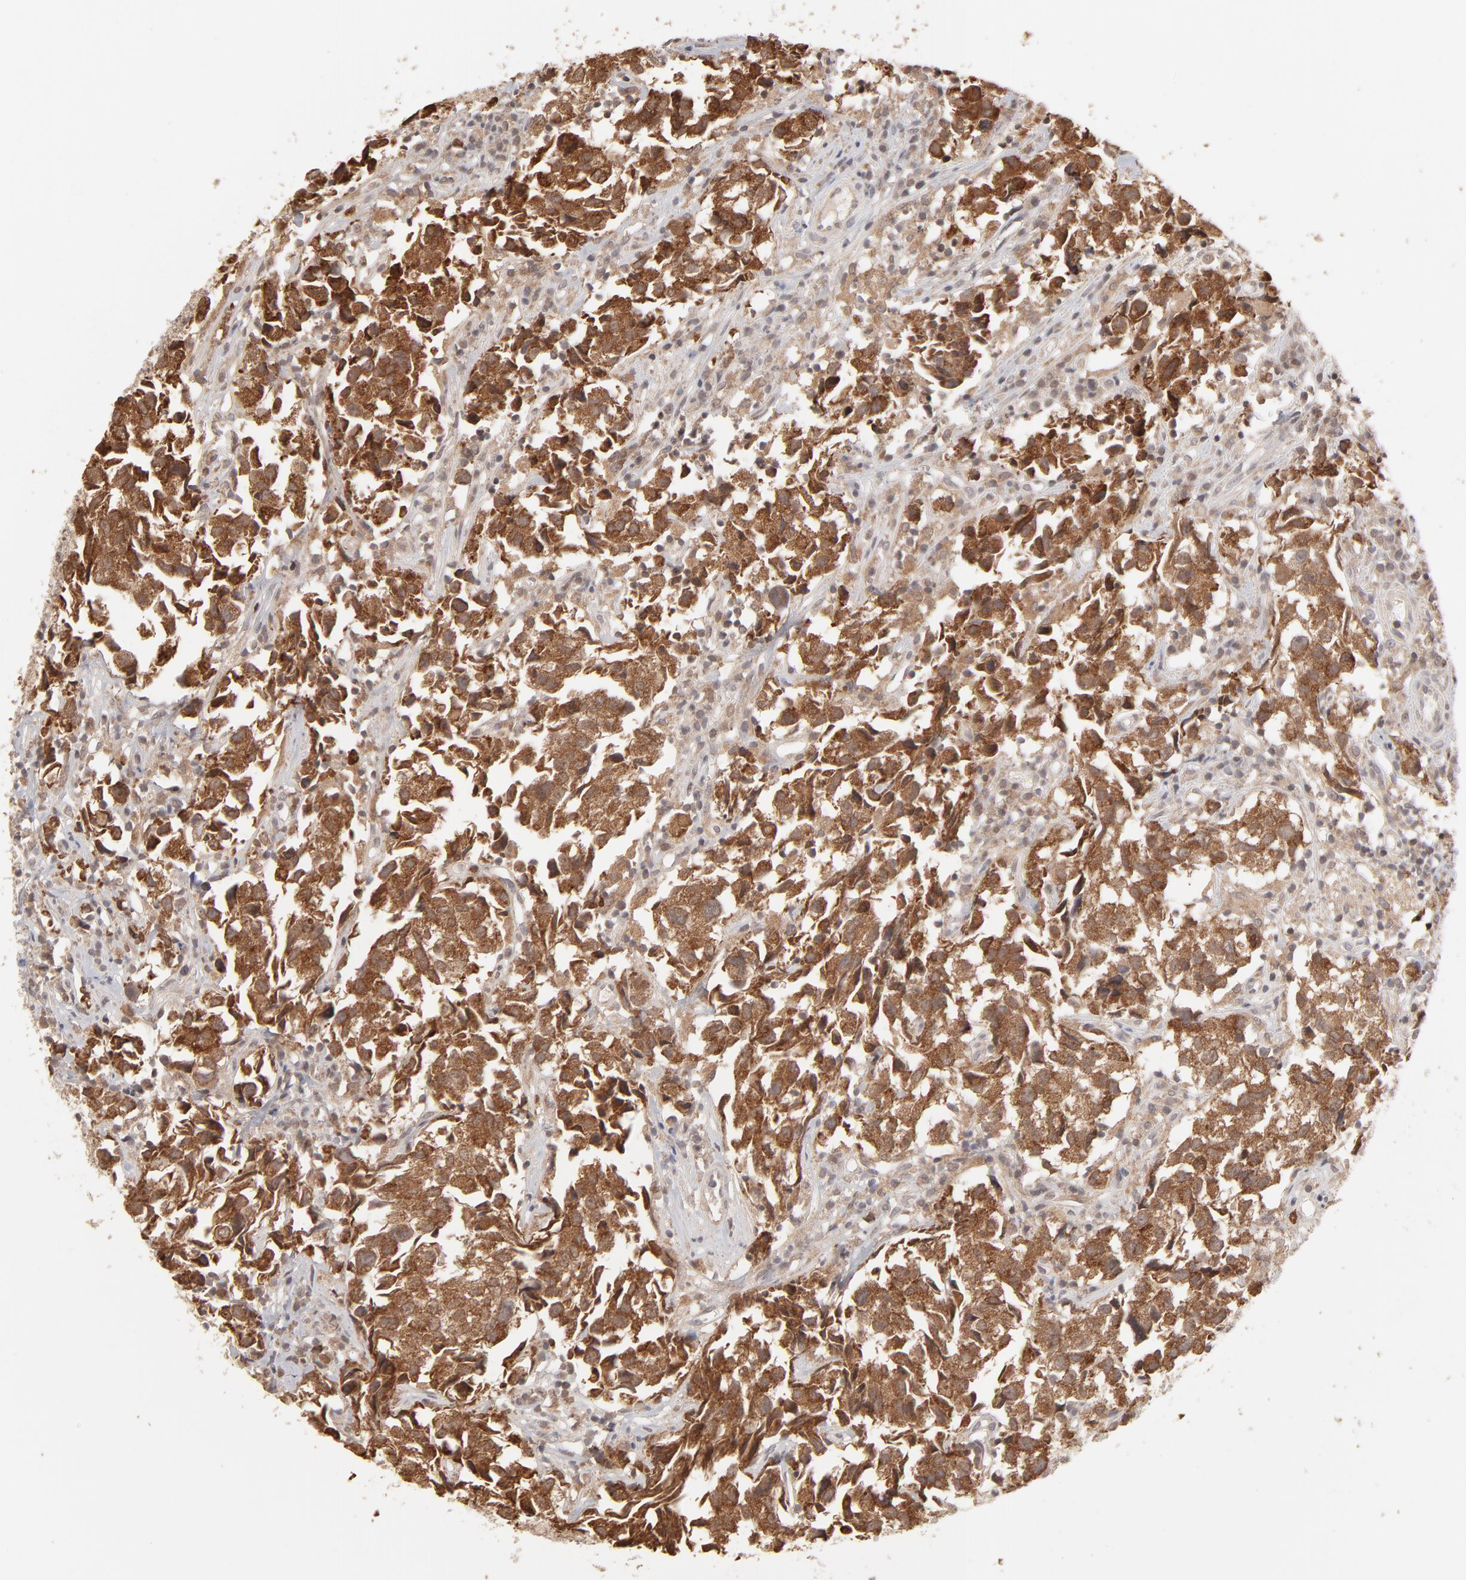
{"staining": {"intensity": "moderate", "quantity": ">75%", "location": "cytoplasmic/membranous"}, "tissue": "urothelial cancer", "cell_type": "Tumor cells", "image_type": "cancer", "snomed": [{"axis": "morphology", "description": "Urothelial carcinoma, High grade"}, {"axis": "topography", "description": "Urinary bladder"}], "caption": "A photomicrograph showing moderate cytoplasmic/membranous positivity in about >75% of tumor cells in urothelial carcinoma (high-grade), as visualized by brown immunohistochemical staining.", "gene": "ARIH1", "patient": {"sex": "female", "age": 75}}